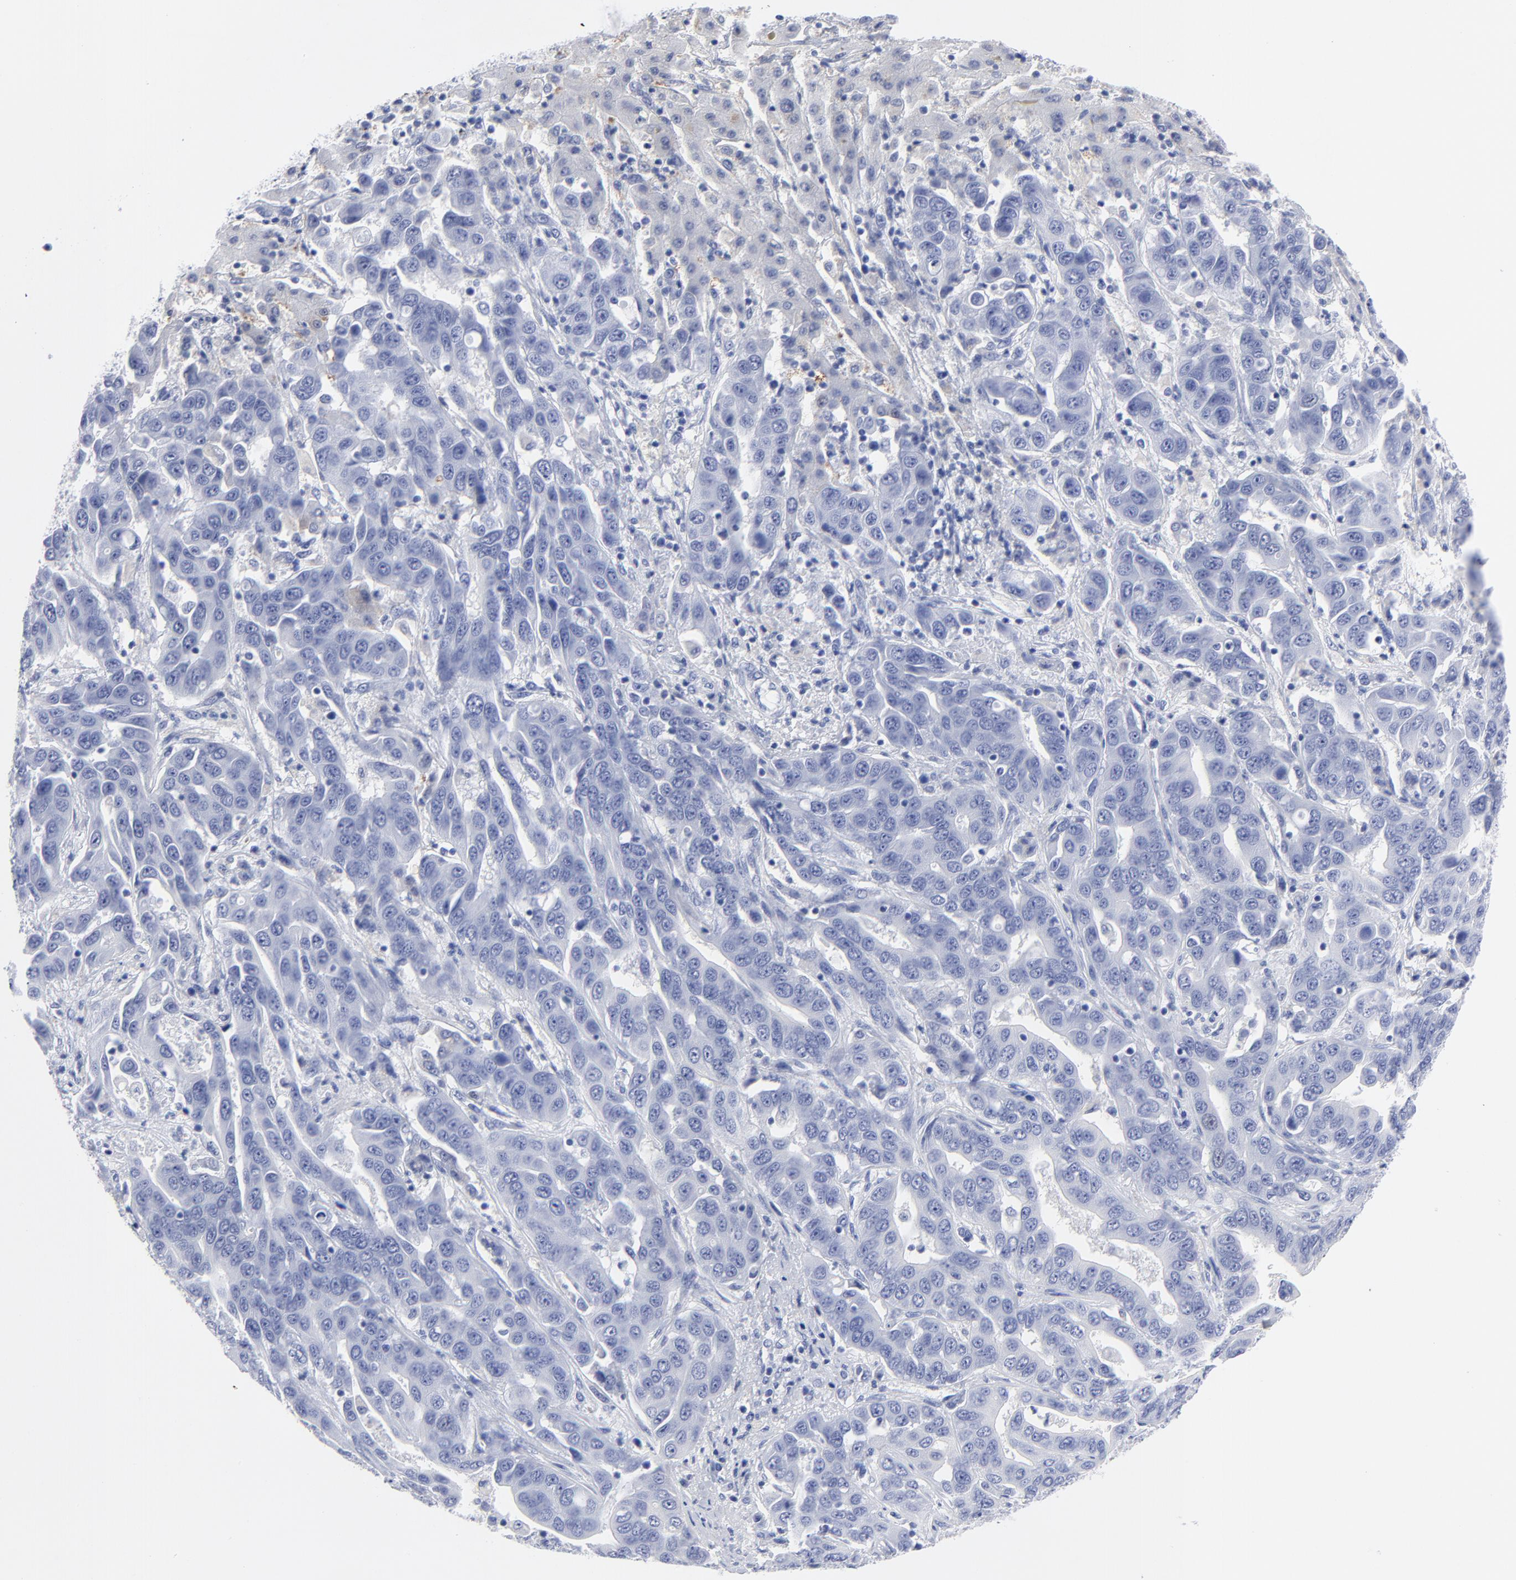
{"staining": {"intensity": "negative", "quantity": "none", "location": "none"}, "tissue": "liver cancer", "cell_type": "Tumor cells", "image_type": "cancer", "snomed": [{"axis": "morphology", "description": "Cholangiocarcinoma"}, {"axis": "topography", "description": "Liver"}], "caption": "Tumor cells show no significant protein positivity in liver cancer.", "gene": "ACY1", "patient": {"sex": "female", "age": 52}}